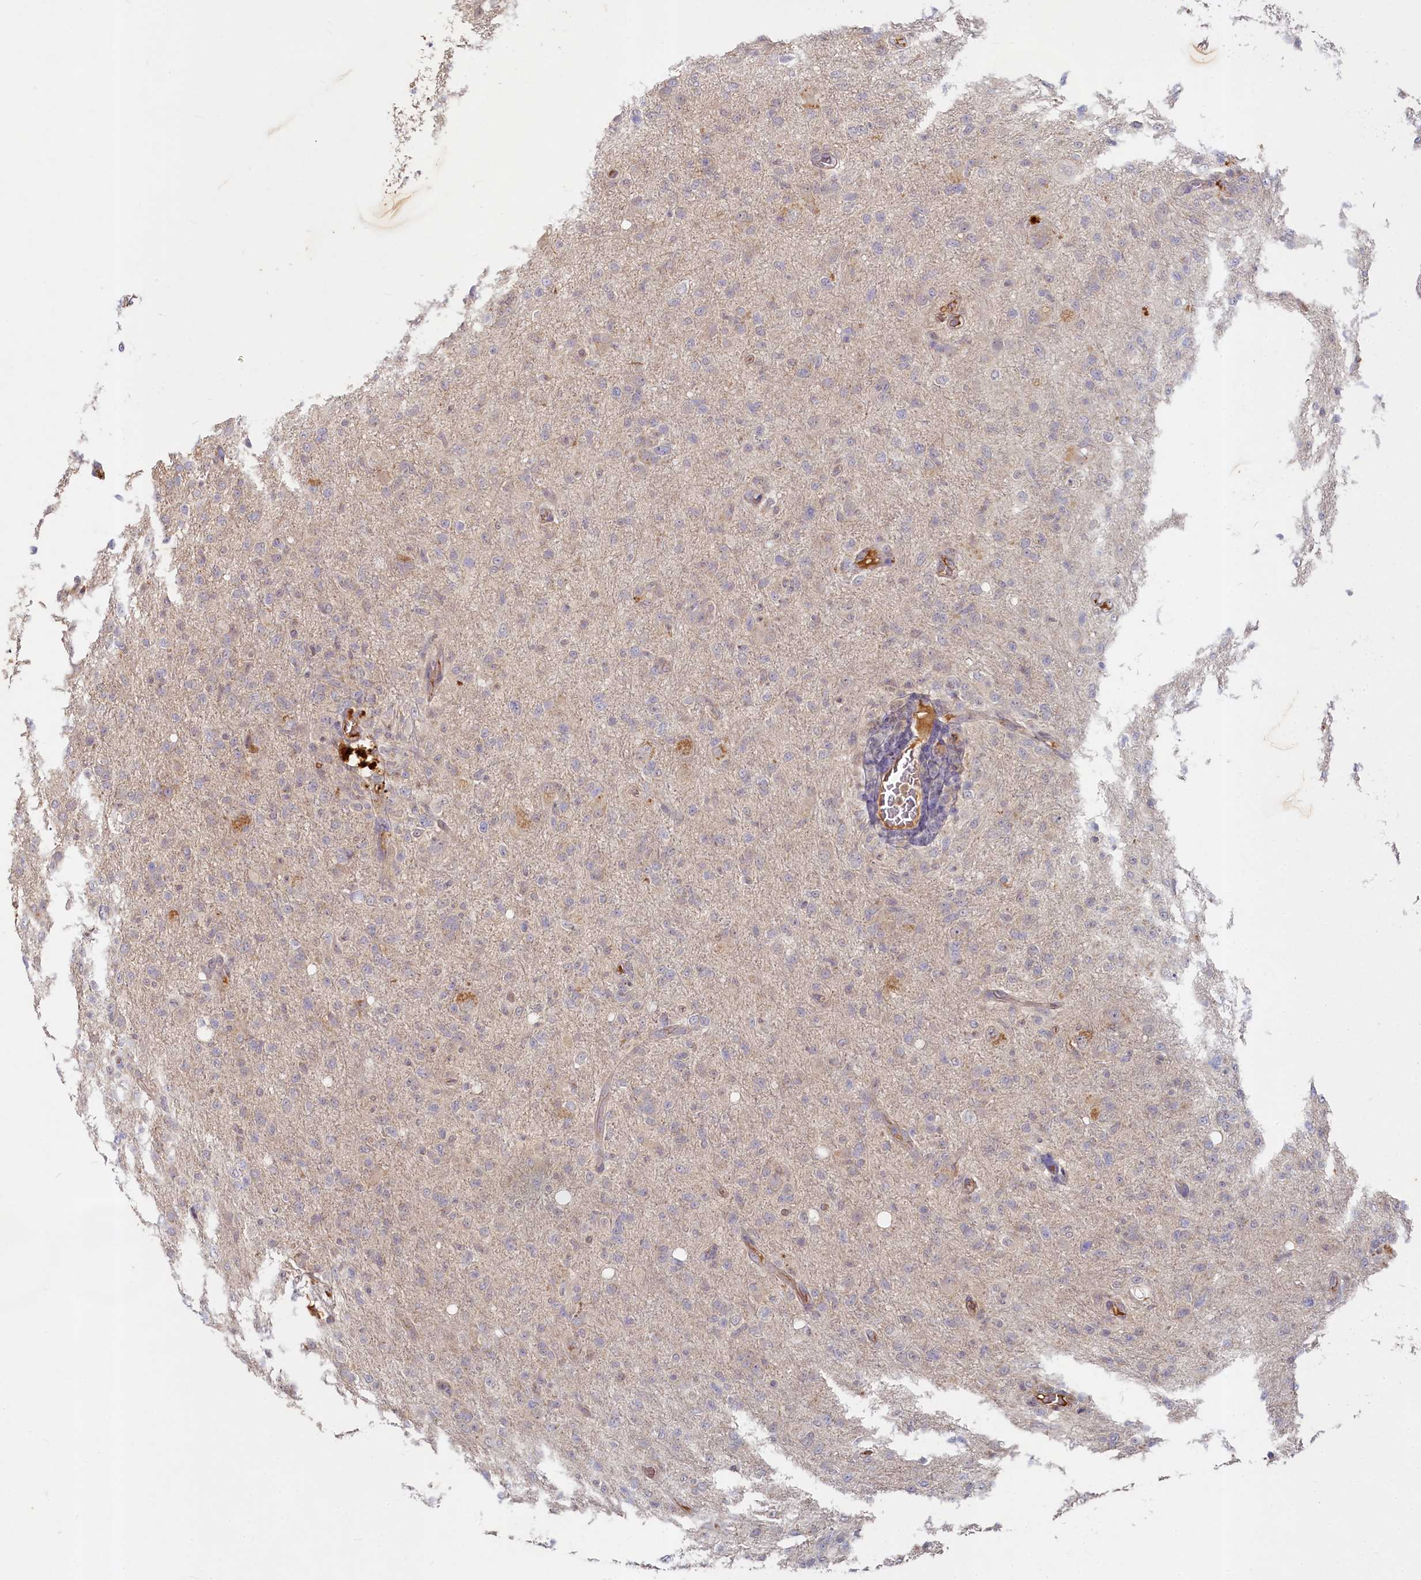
{"staining": {"intensity": "negative", "quantity": "none", "location": "none"}, "tissue": "glioma", "cell_type": "Tumor cells", "image_type": "cancer", "snomed": [{"axis": "morphology", "description": "Glioma, malignant, High grade"}, {"axis": "topography", "description": "Brain"}], "caption": "The histopathology image shows no staining of tumor cells in glioma. (IHC, brightfield microscopy, high magnification).", "gene": "HERC3", "patient": {"sex": "female", "age": 57}}